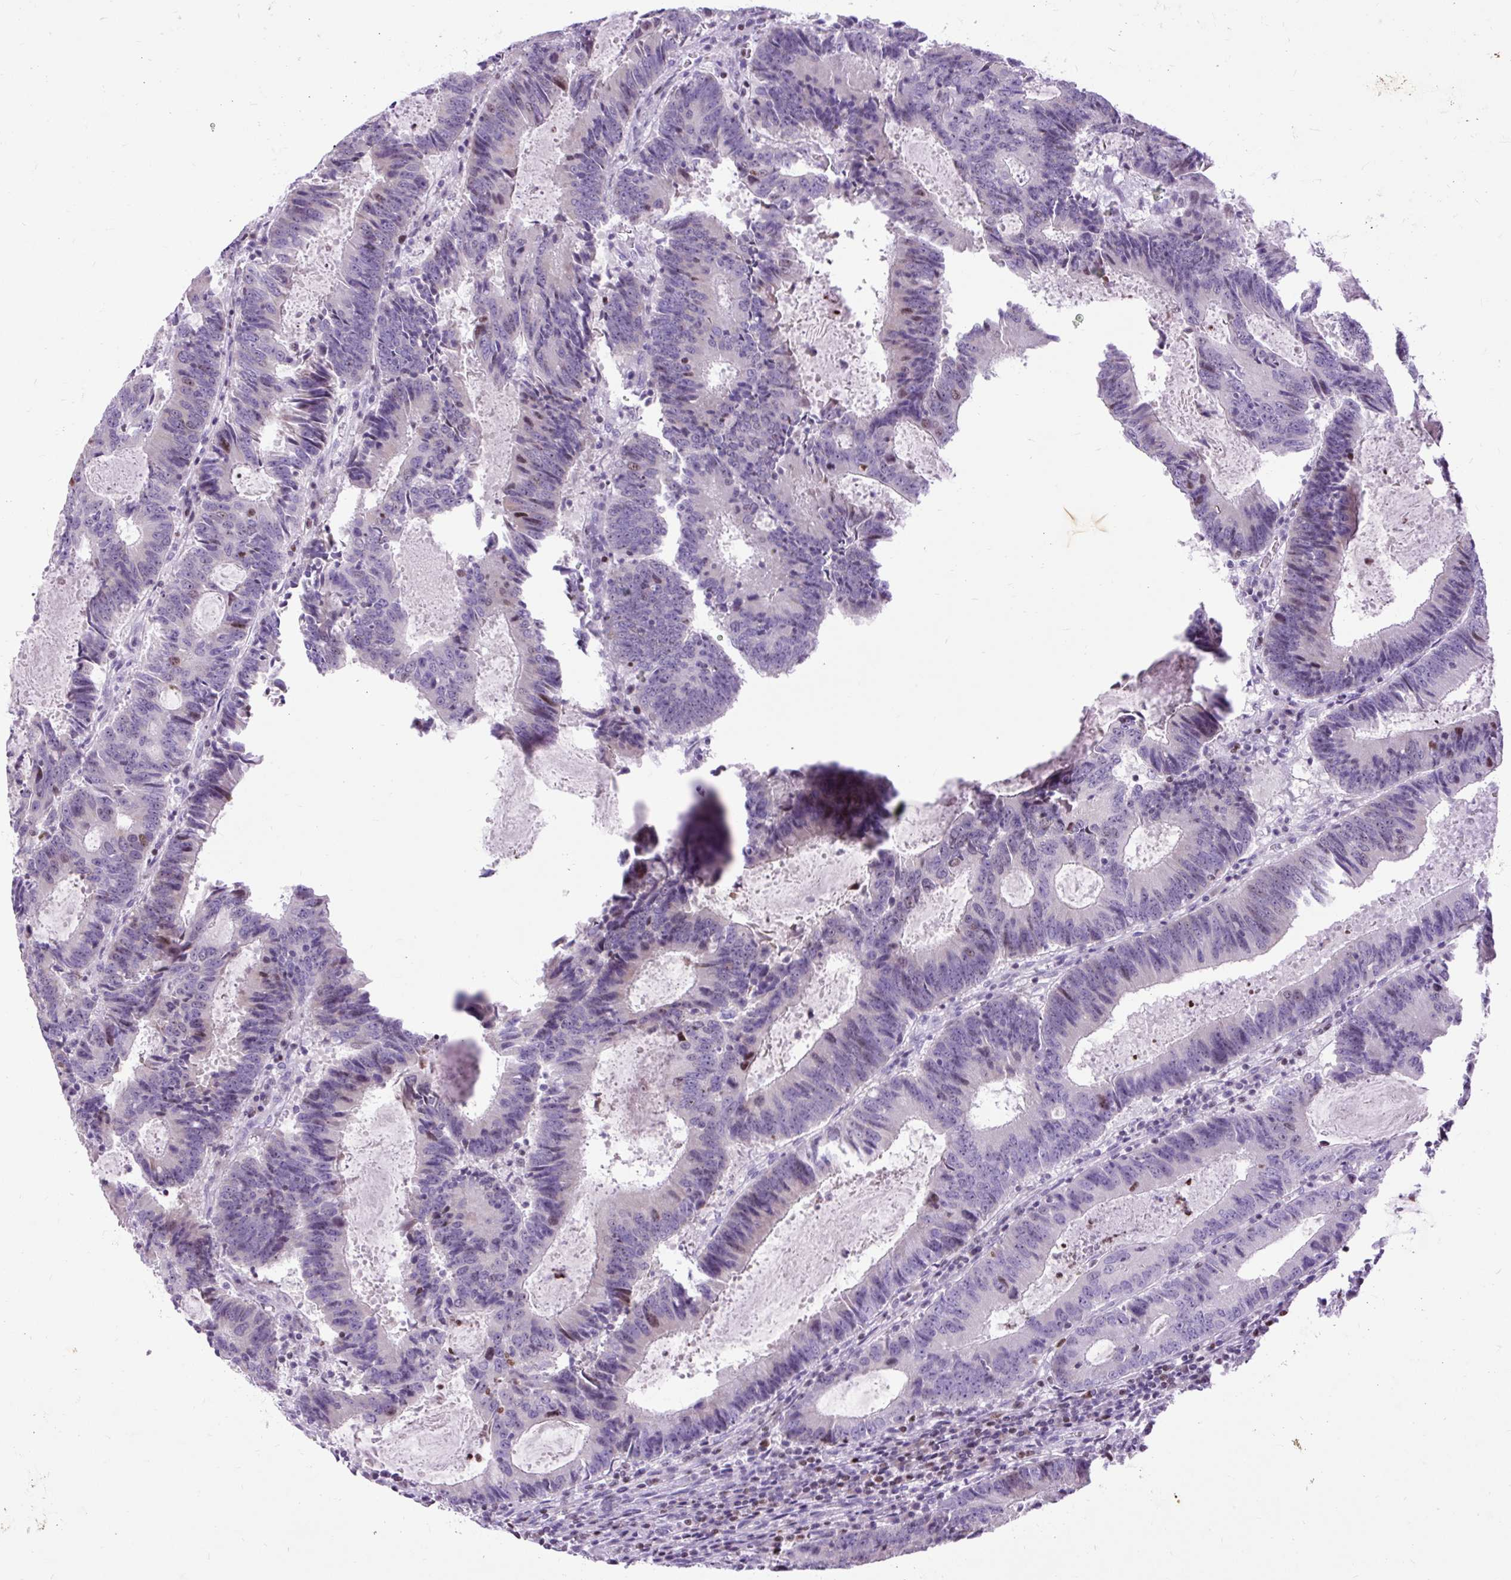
{"staining": {"intensity": "negative", "quantity": "none", "location": "none"}, "tissue": "colorectal cancer", "cell_type": "Tumor cells", "image_type": "cancer", "snomed": [{"axis": "morphology", "description": "Adenocarcinoma, NOS"}, {"axis": "topography", "description": "Colon"}], "caption": "This photomicrograph is of colorectal cancer stained with immunohistochemistry (IHC) to label a protein in brown with the nuclei are counter-stained blue. There is no positivity in tumor cells. (Stains: DAB (3,3'-diaminobenzidine) immunohistochemistry (IHC) with hematoxylin counter stain, Microscopy: brightfield microscopy at high magnification).", "gene": "SPC24", "patient": {"sex": "male", "age": 67}}